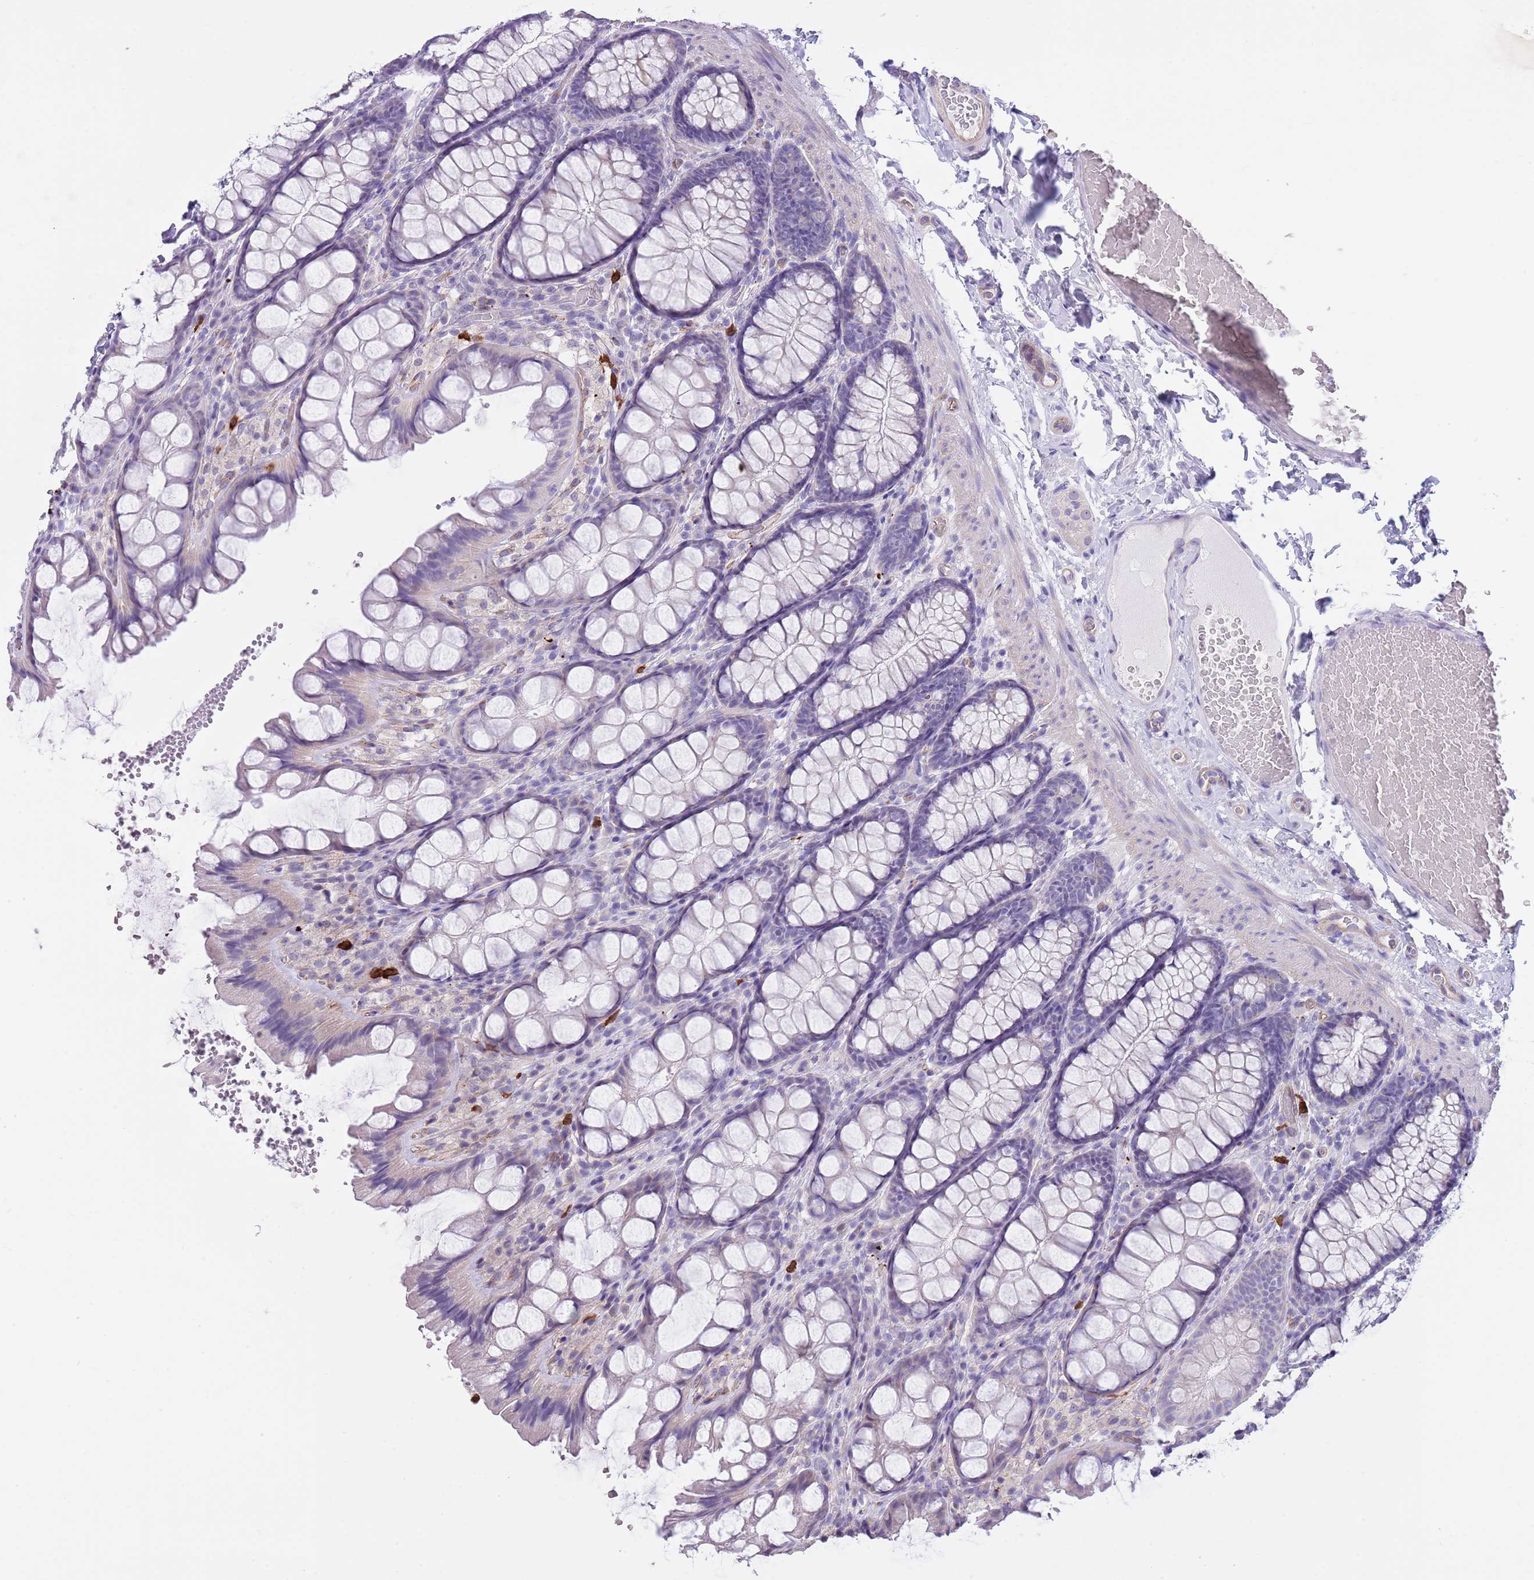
{"staining": {"intensity": "negative", "quantity": "none", "location": "none"}, "tissue": "colon", "cell_type": "Endothelial cells", "image_type": "normal", "snomed": [{"axis": "morphology", "description": "Normal tissue, NOS"}, {"axis": "topography", "description": "Colon"}], "caption": "IHC micrograph of normal colon: colon stained with DAB demonstrates no significant protein staining in endothelial cells. (Brightfield microscopy of DAB (3,3'-diaminobenzidine) immunohistochemistry (IHC) at high magnification).", "gene": "TSGA13", "patient": {"sex": "male", "age": 47}}